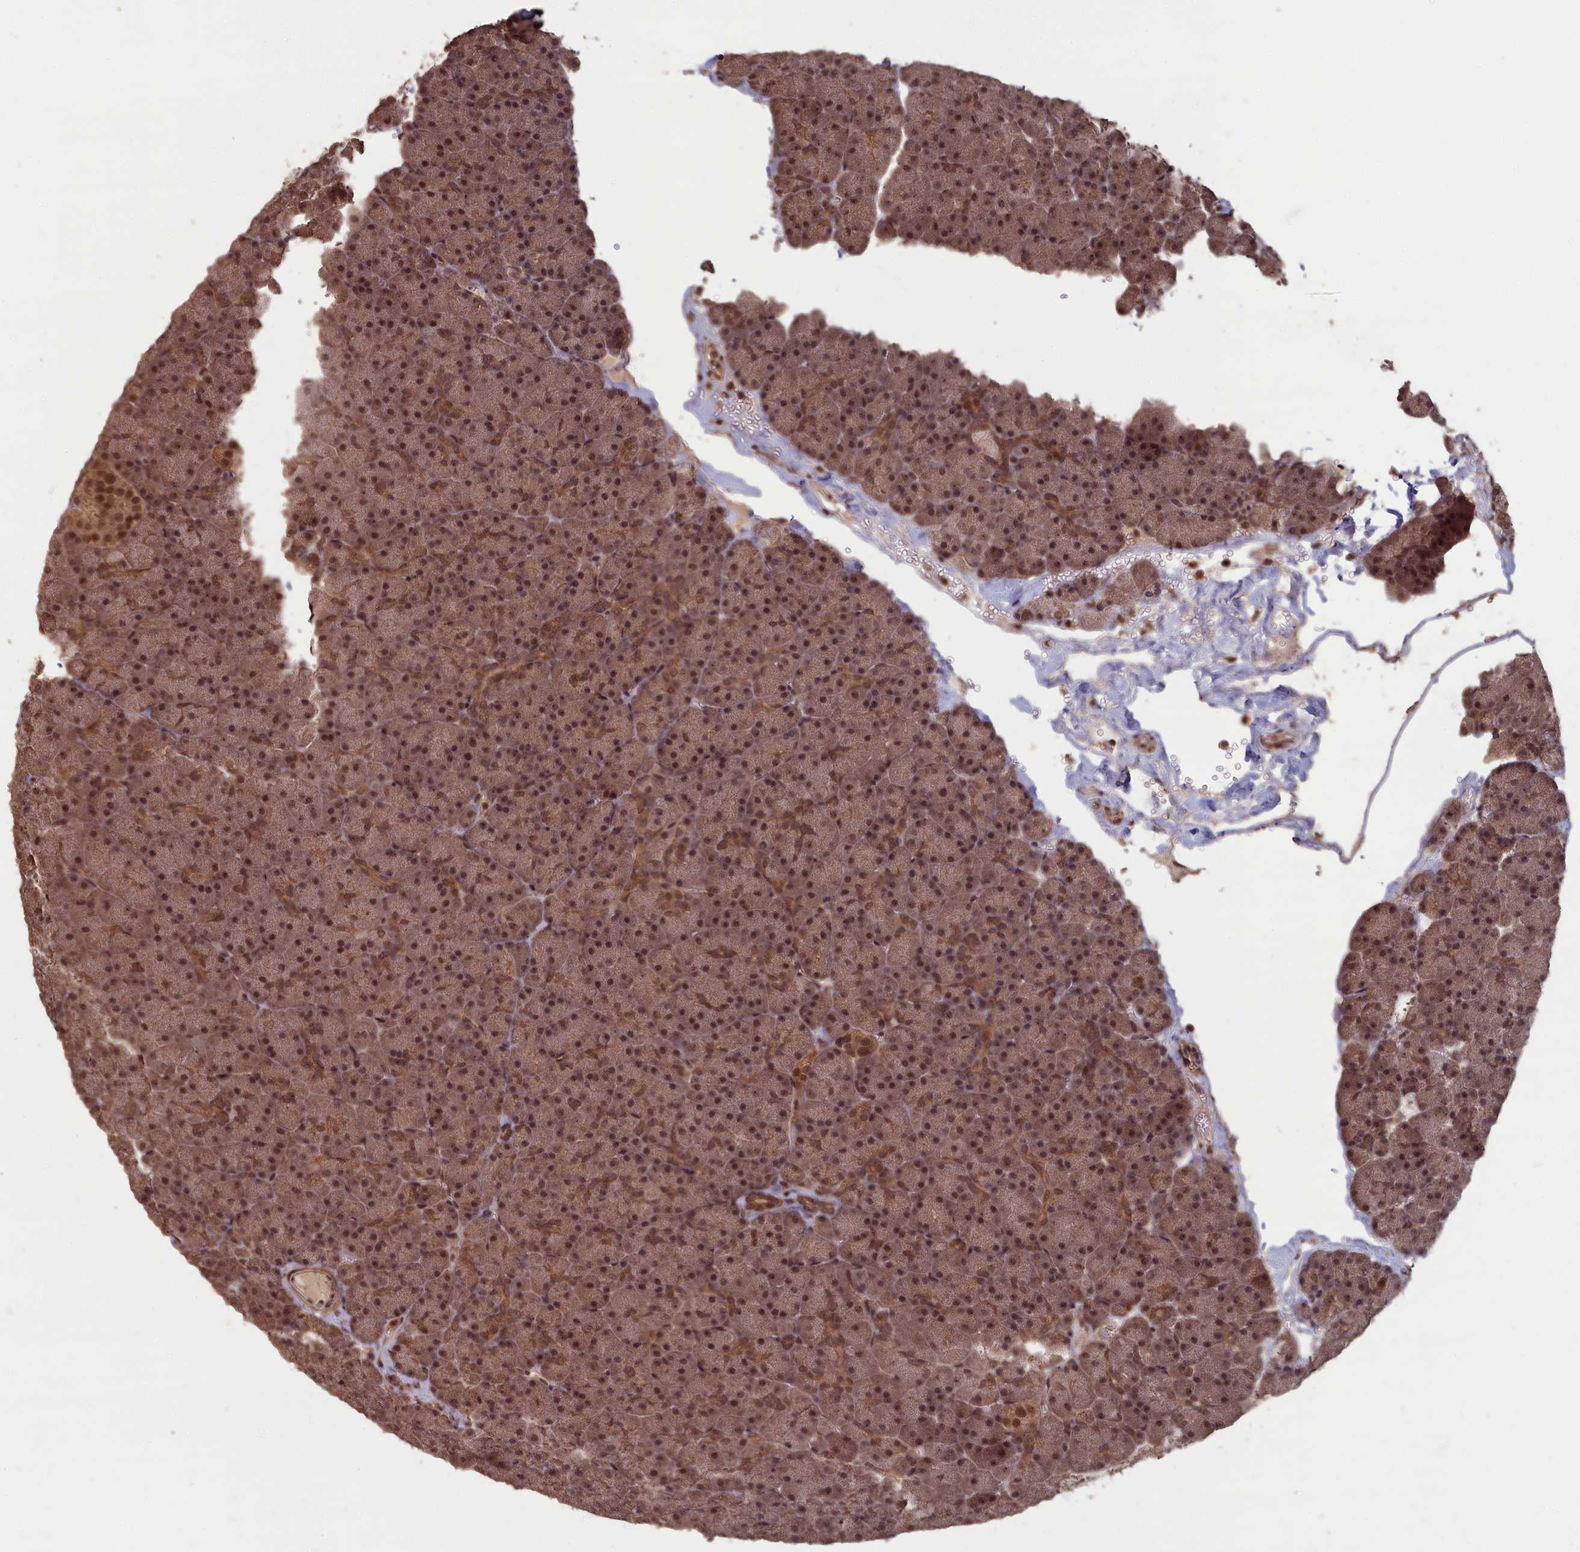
{"staining": {"intensity": "moderate", "quantity": ">75%", "location": "cytoplasmic/membranous,nuclear"}, "tissue": "pancreas", "cell_type": "Exocrine glandular cells", "image_type": "normal", "snomed": [{"axis": "morphology", "description": "Normal tissue, NOS"}, {"axis": "topography", "description": "Pancreas"}], "caption": "Exocrine glandular cells show medium levels of moderate cytoplasmic/membranous,nuclear staining in about >75% of cells in unremarkable pancreas. The protein of interest is stained brown, and the nuclei are stained in blue (DAB (3,3'-diaminobenzidine) IHC with brightfield microscopy, high magnification).", "gene": "HIF3A", "patient": {"sex": "male", "age": 36}}